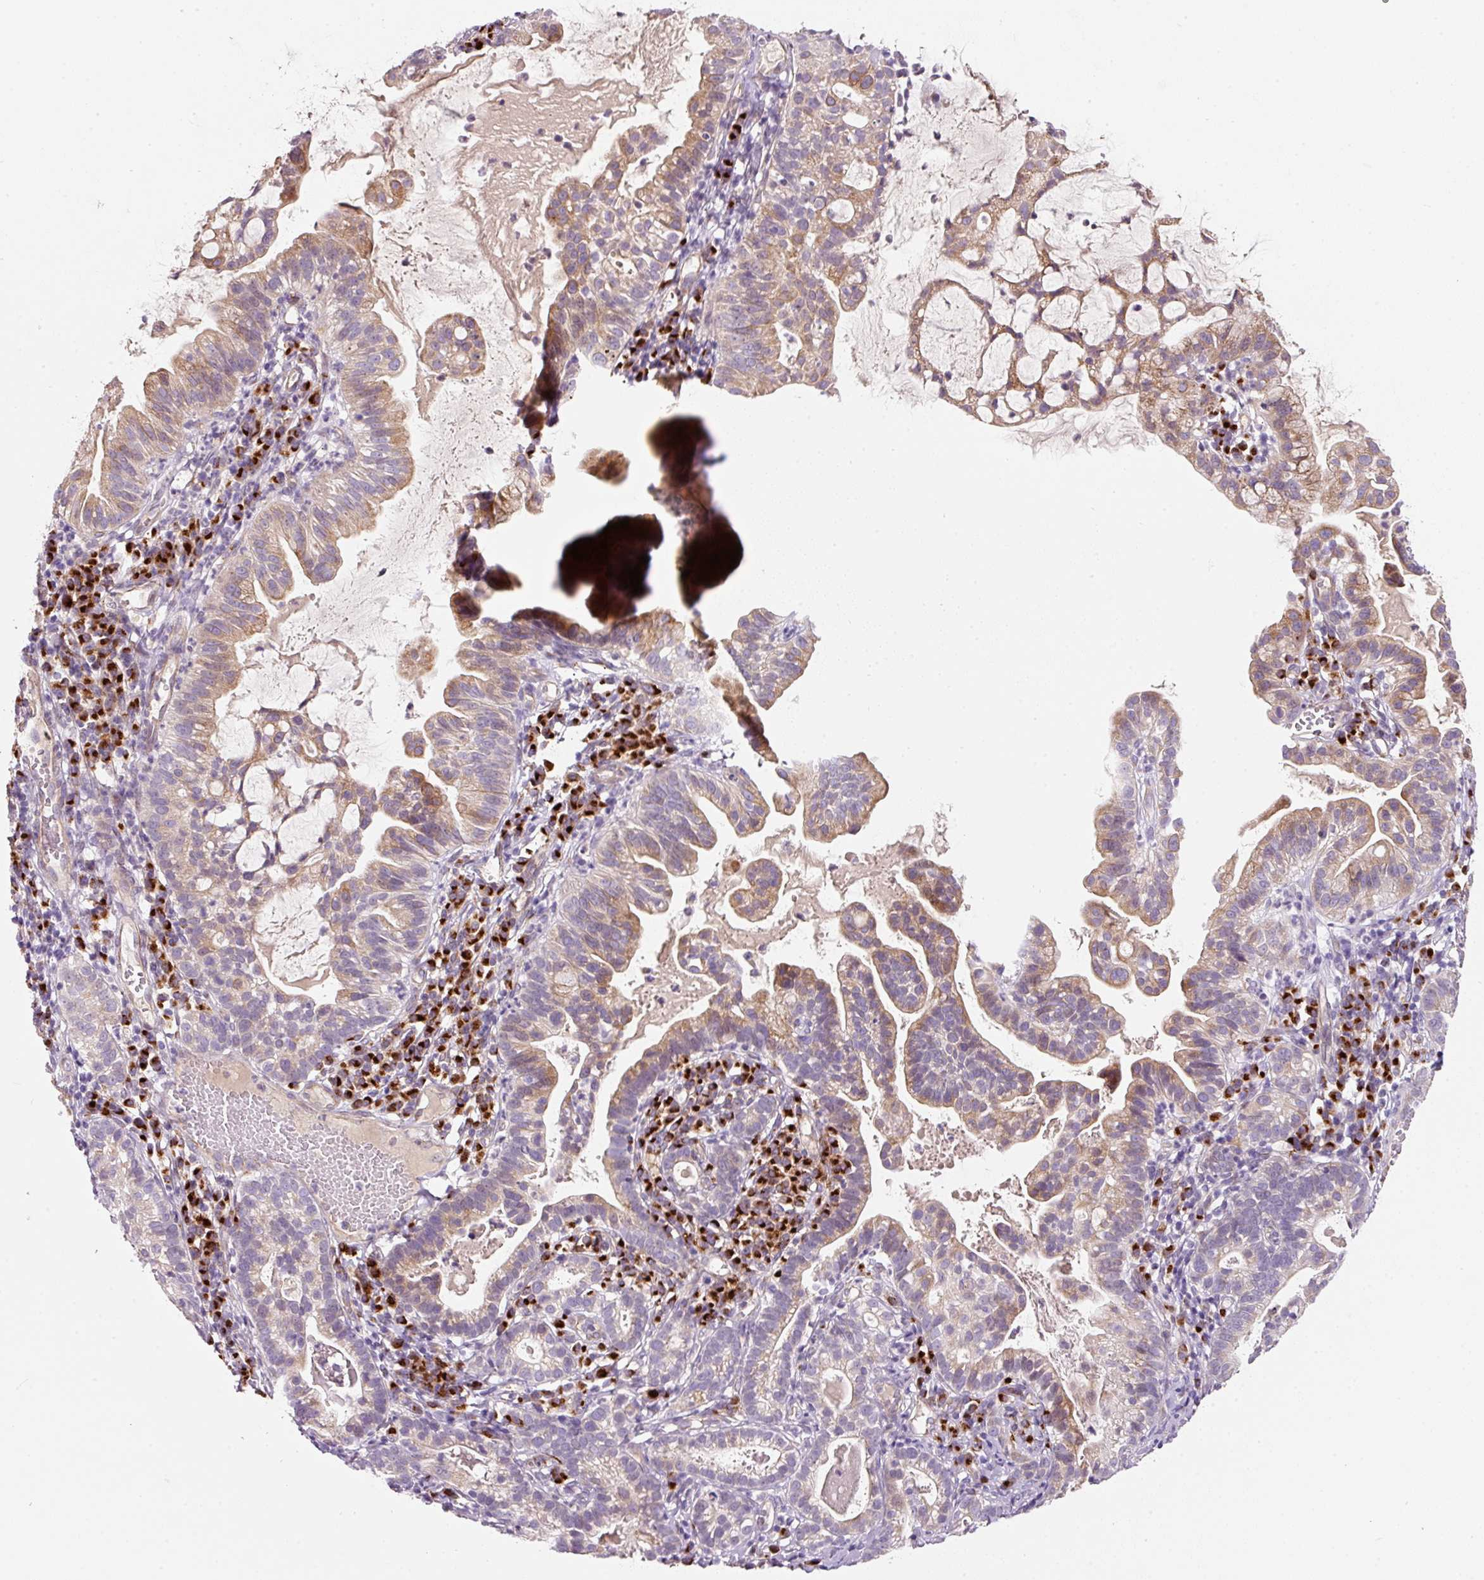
{"staining": {"intensity": "moderate", "quantity": "25%-75%", "location": "cytoplasmic/membranous"}, "tissue": "cervical cancer", "cell_type": "Tumor cells", "image_type": "cancer", "snomed": [{"axis": "morphology", "description": "Adenocarcinoma, NOS"}, {"axis": "topography", "description": "Cervix"}], "caption": "A medium amount of moderate cytoplasmic/membranous staining is seen in about 25%-75% of tumor cells in cervical cancer tissue. The protein of interest is stained brown, and the nuclei are stained in blue (DAB (3,3'-diaminobenzidine) IHC with brightfield microscopy, high magnification).", "gene": "NBPF11", "patient": {"sex": "female", "age": 41}}